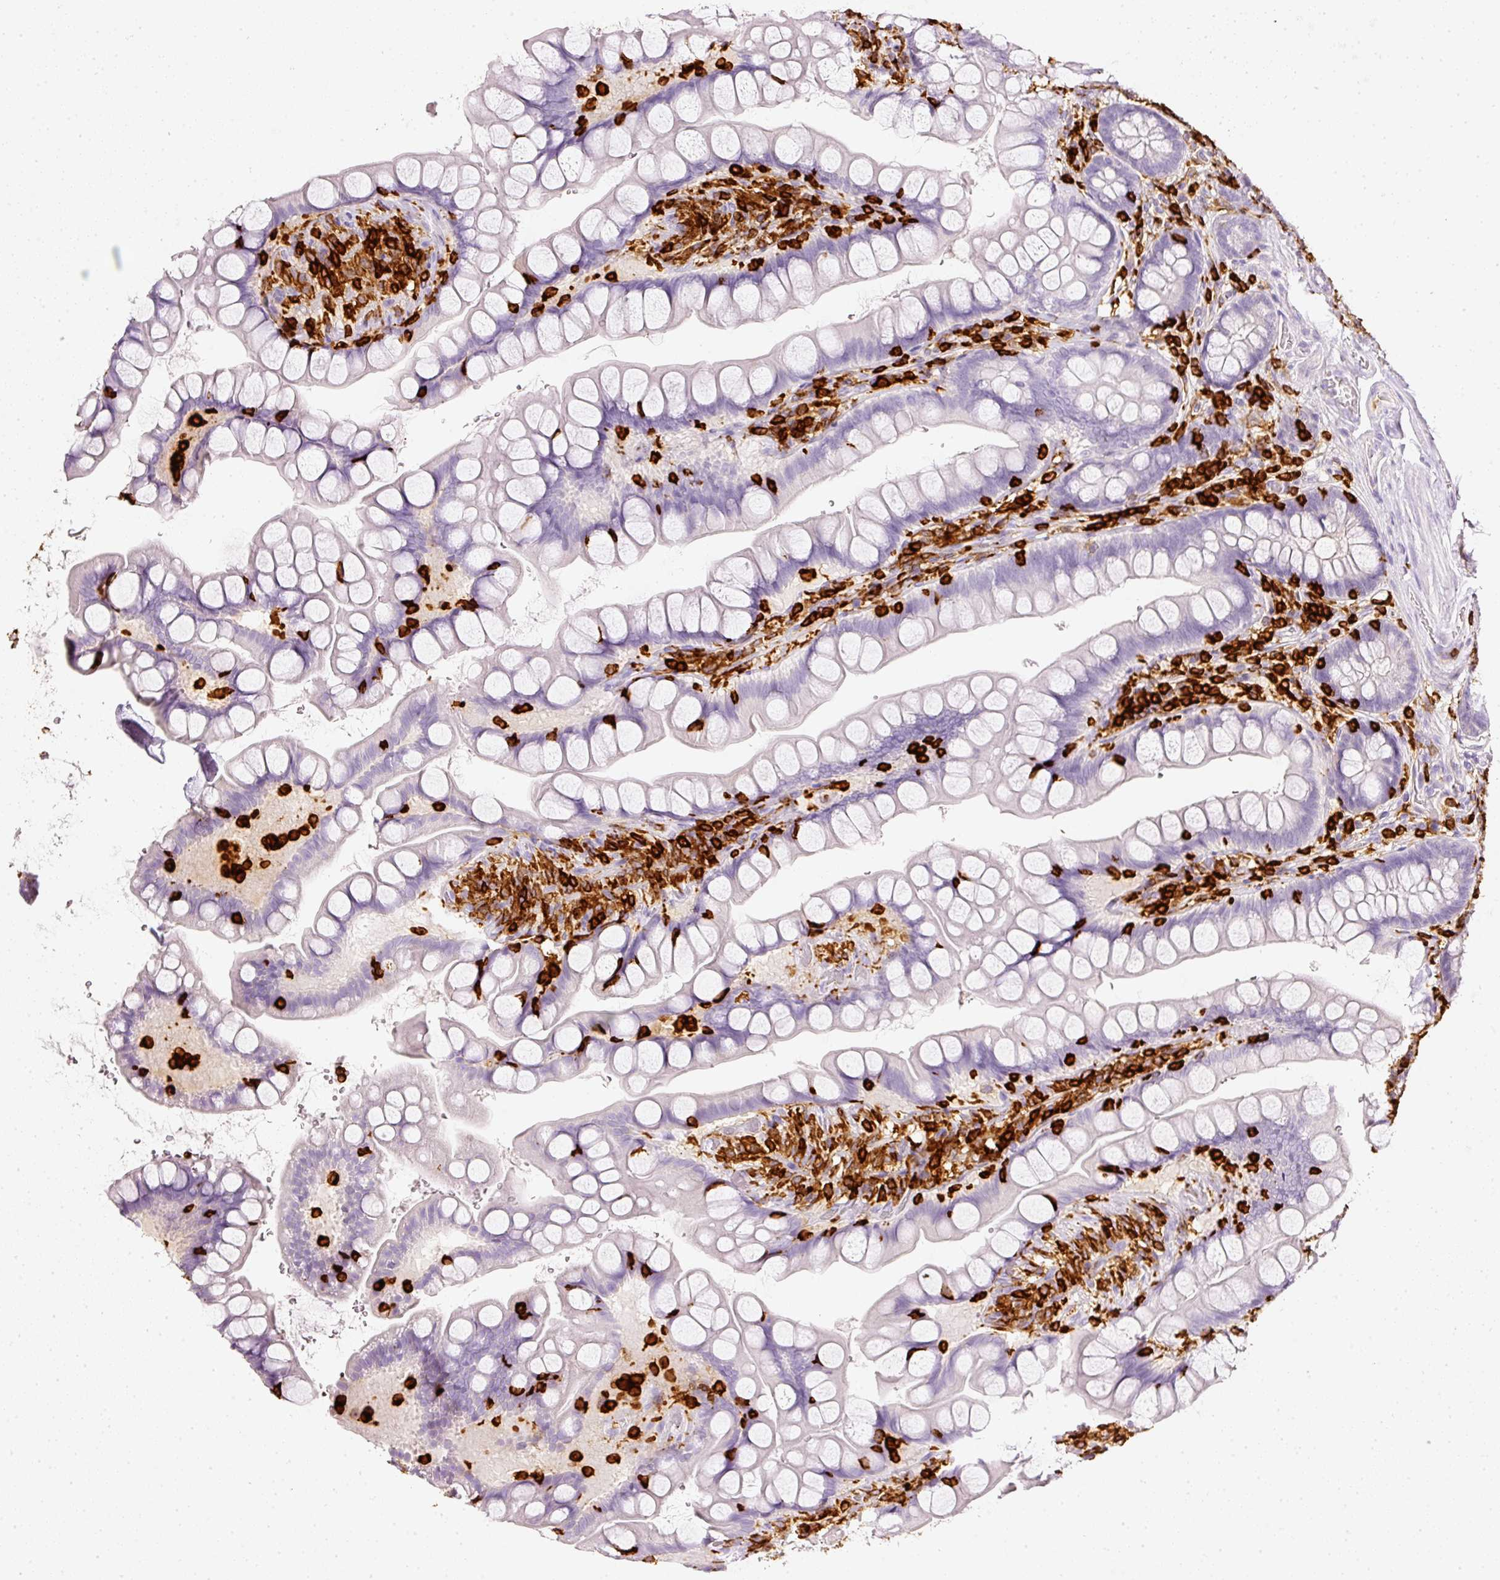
{"staining": {"intensity": "negative", "quantity": "none", "location": "none"}, "tissue": "small intestine", "cell_type": "Glandular cells", "image_type": "normal", "snomed": [{"axis": "morphology", "description": "Normal tissue, NOS"}, {"axis": "topography", "description": "Small intestine"}], "caption": "A histopathology image of human small intestine is negative for staining in glandular cells. Brightfield microscopy of immunohistochemistry (IHC) stained with DAB (3,3'-diaminobenzidine) (brown) and hematoxylin (blue), captured at high magnification.", "gene": "EVL", "patient": {"sex": "male", "age": 70}}